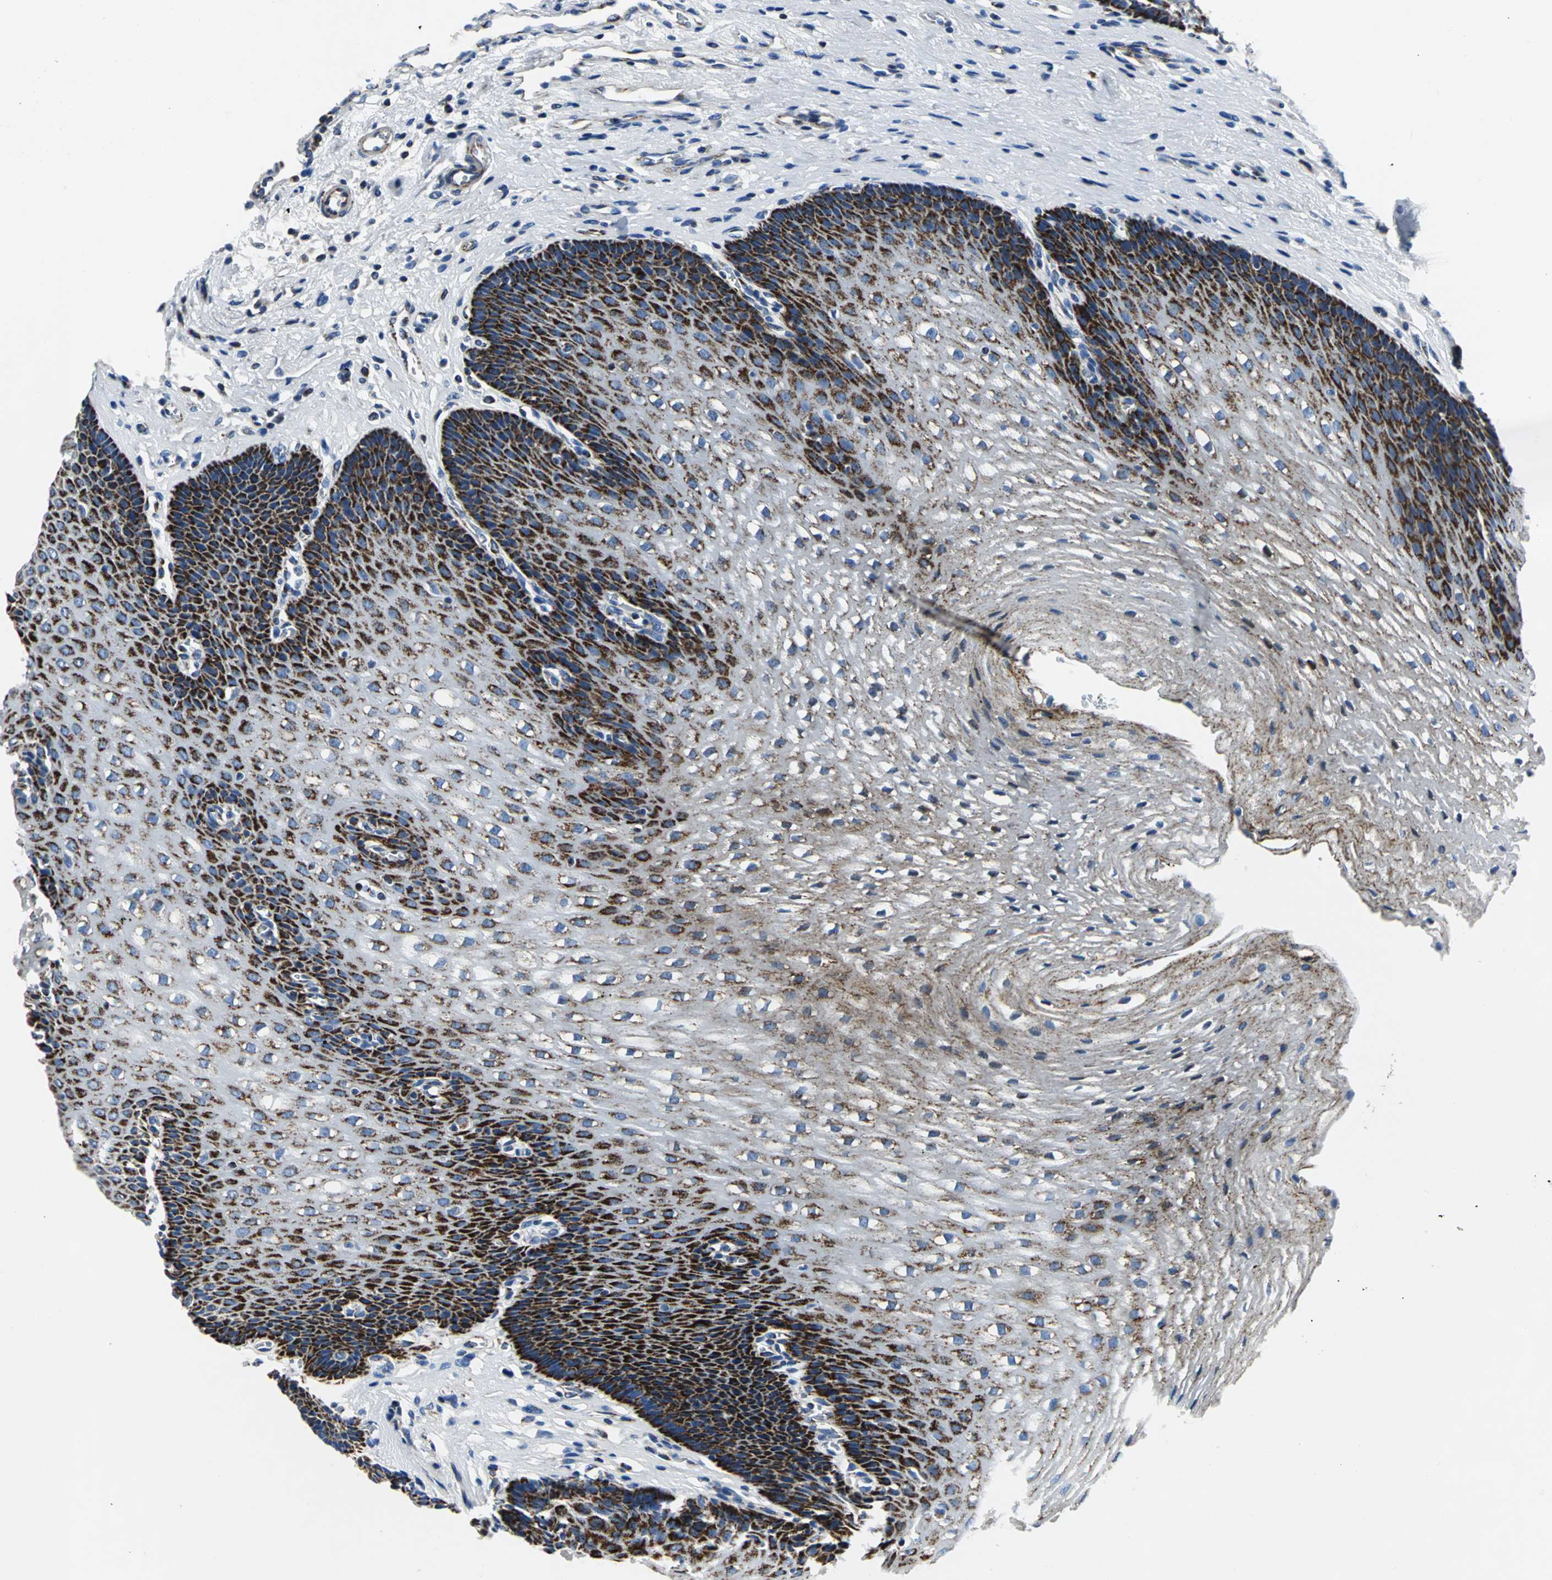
{"staining": {"intensity": "moderate", "quantity": ">75%", "location": "cytoplasmic/membranous"}, "tissue": "esophagus", "cell_type": "Squamous epithelial cells", "image_type": "normal", "snomed": [{"axis": "morphology", "description": "Normal tissue, NOS"}, {"axis": "topography", "description": "Esophagus"}], "caption": "Protein analysis of unremarkable esophagus exhibits moderate cytoplasmic/membranous expression in about >75% of squamous epithelial cells.", "gene": "IFI6", "patient": {"sex": "male", "age": 48}}